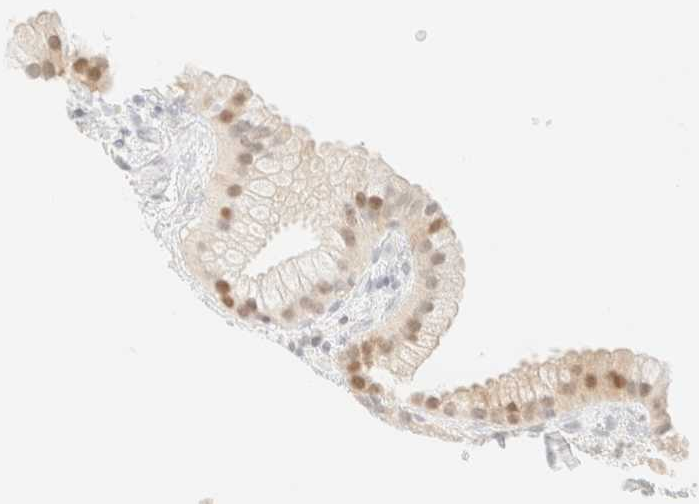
{"staining": {"intensity": "moderate", "quantity": ">75%", "location": "nuclear"}, "tissue": "gallbladder", "cell_type": "Glandular cells", "image_type": "normal", "snomed": [{"axis": "morphology", "description": "Normal tissue, NOS"}, {"axis": "topography", "description": "Gallbladder"}], "caption": "Immunohistochemical staining of normal human gallbladder displays moderate nuclear protein staining in about >75% of glandular cells.", "gene": "TSR1", "patient": {"sex": "female", "age": 64}}